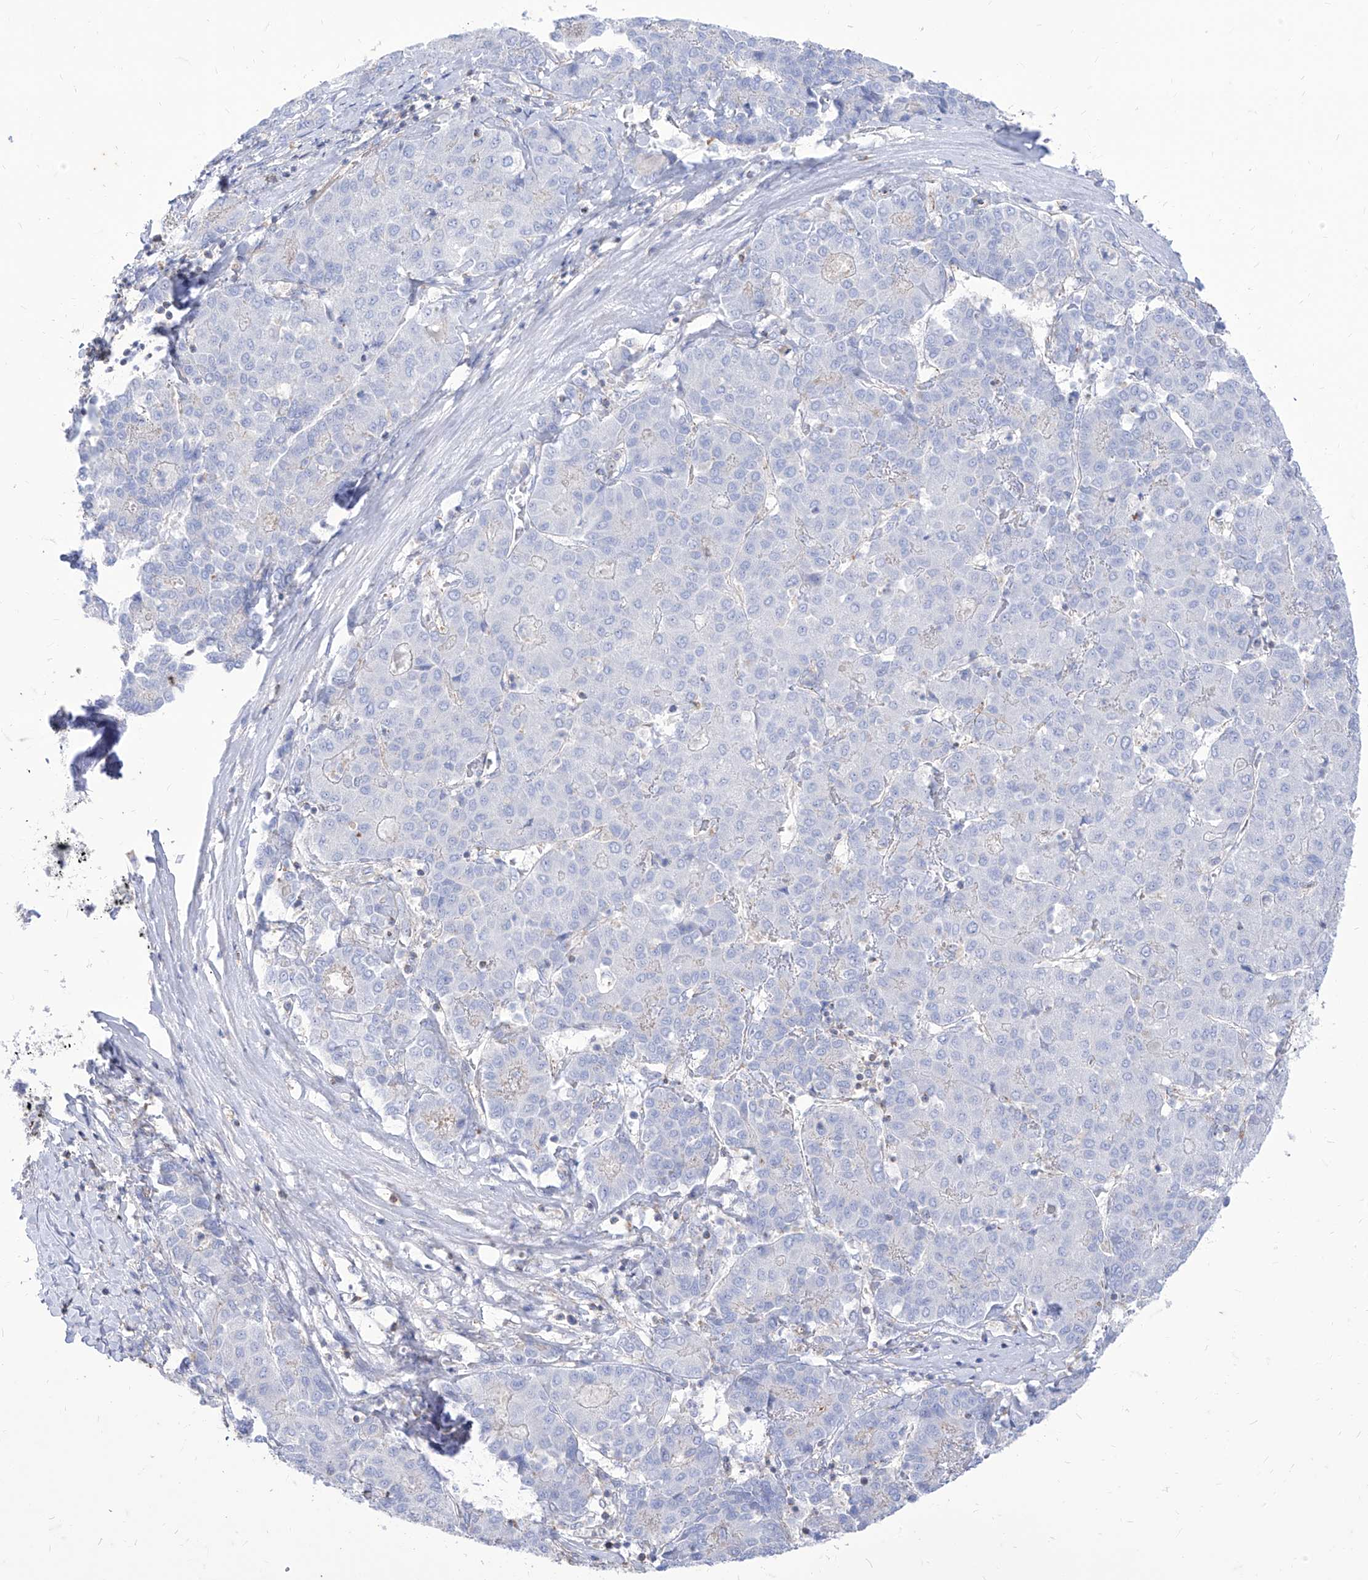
{"staining": {"intensity": "negative", "quantity": "none", "location": "none"}, "tissue": "liver cancer", "cell_type": "Tumor cells", "image_type": "cancer", "snomed": [{"axis": "morphology", "description": "Carcinoma, Hepatocellular, NOS"}, {"axis": "topography", "description": "Liver"}], "caption": "Liver cancer (hepatocellular carcinoma) was stained to show a protein in brown. There is no significant positivity in tumor cells.", "gene": "C1orf74", "patient": {"sex": "male", "age": 65}}